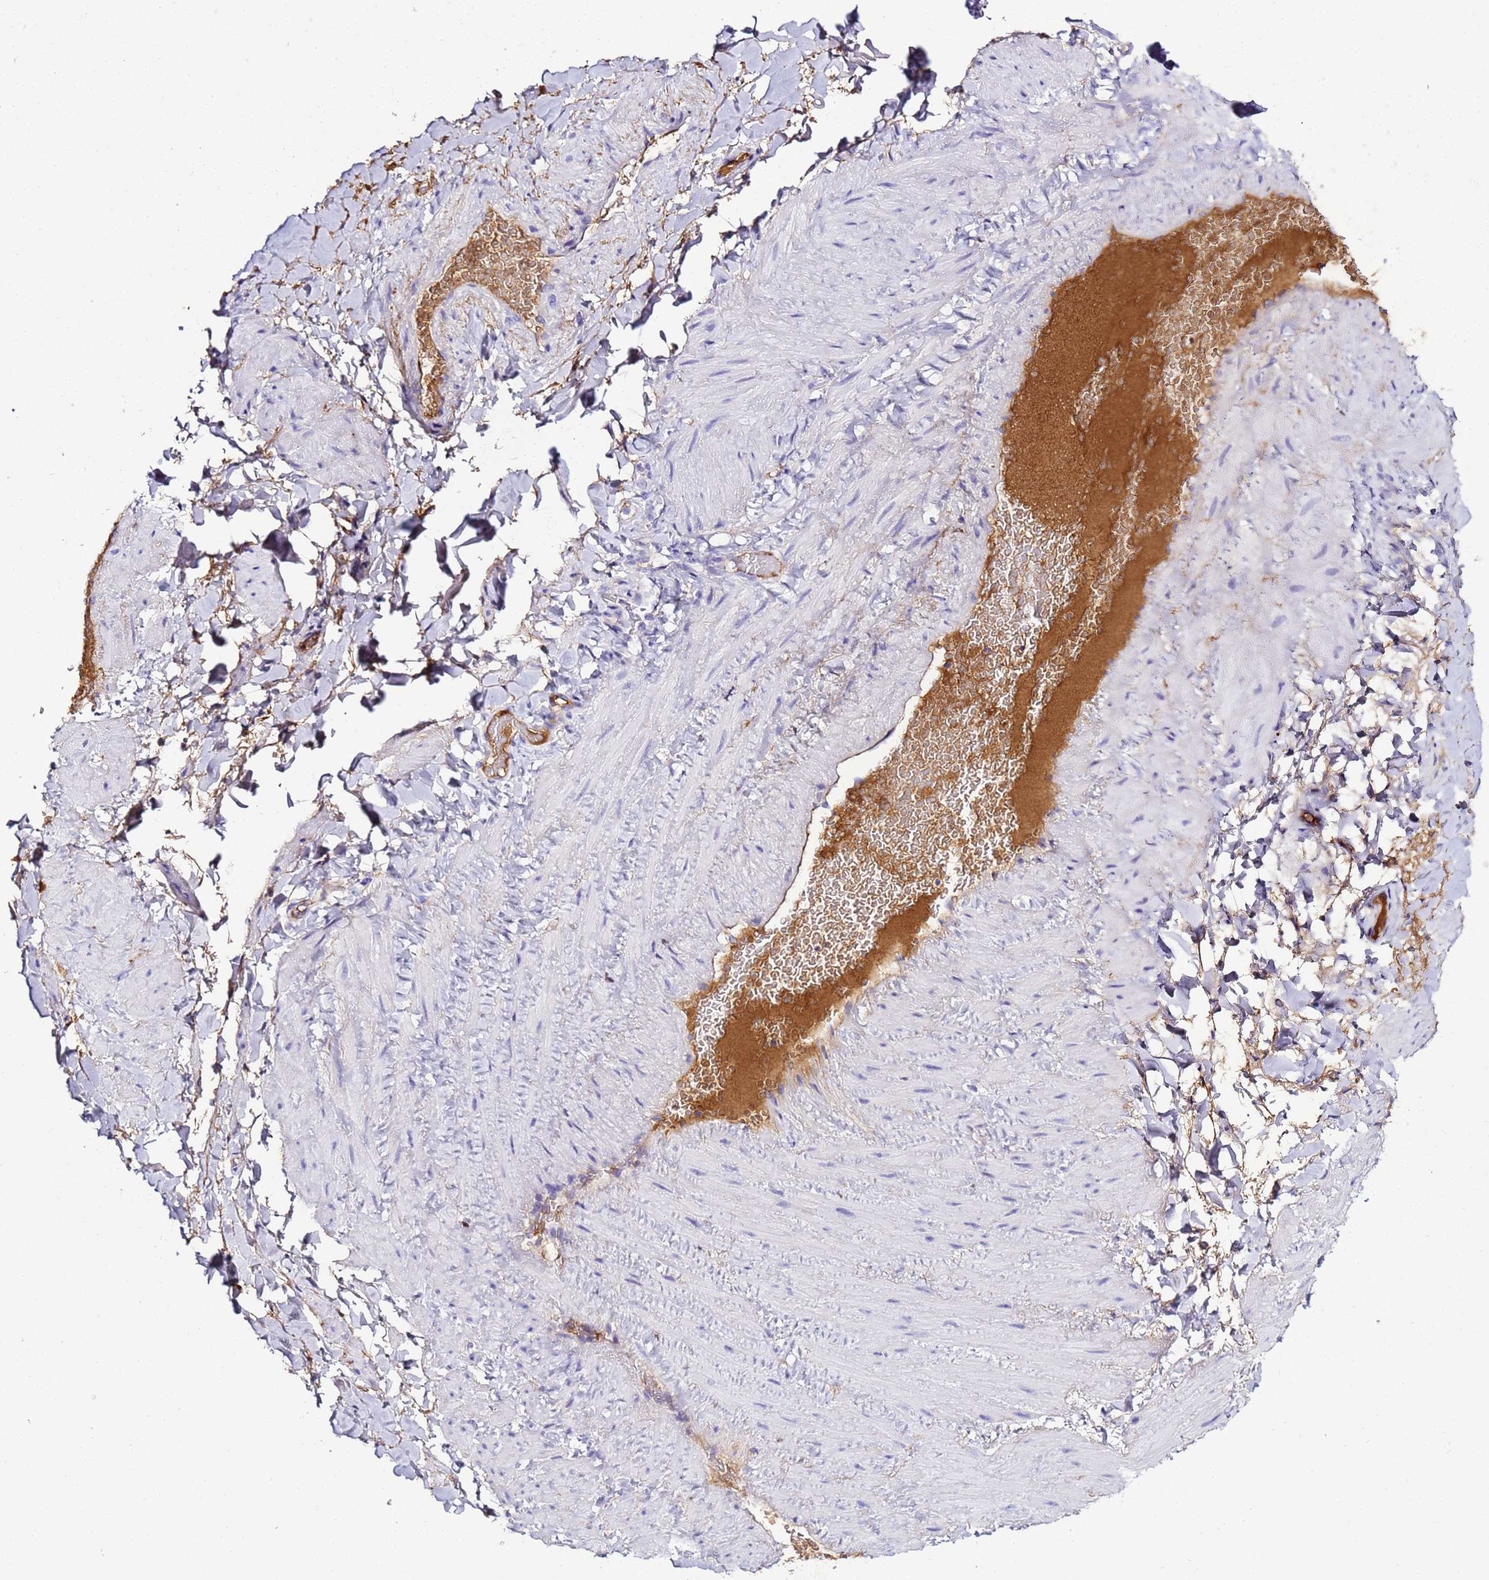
{"staining": {"intensity": "negative", "quantity": "none", "location": "none"}, "tissue": "adipose tissue", "cell_type": "Adipocytes", "image_type": "normal", "snomed": [{"axis": "morphology", "description": "Normal tissue, NOS"}, {"axis": "topography", "description": "Soft tissue"}, {"axis": "topography", "description": "Vascular tissue"}], "caption": "Human adipose tissue stained for a protein using immunohistochemistry (IHC) displays no expression in adipocytes.", "gene": "CFHR1", "patient": {"sex": "male", "age": 54}}